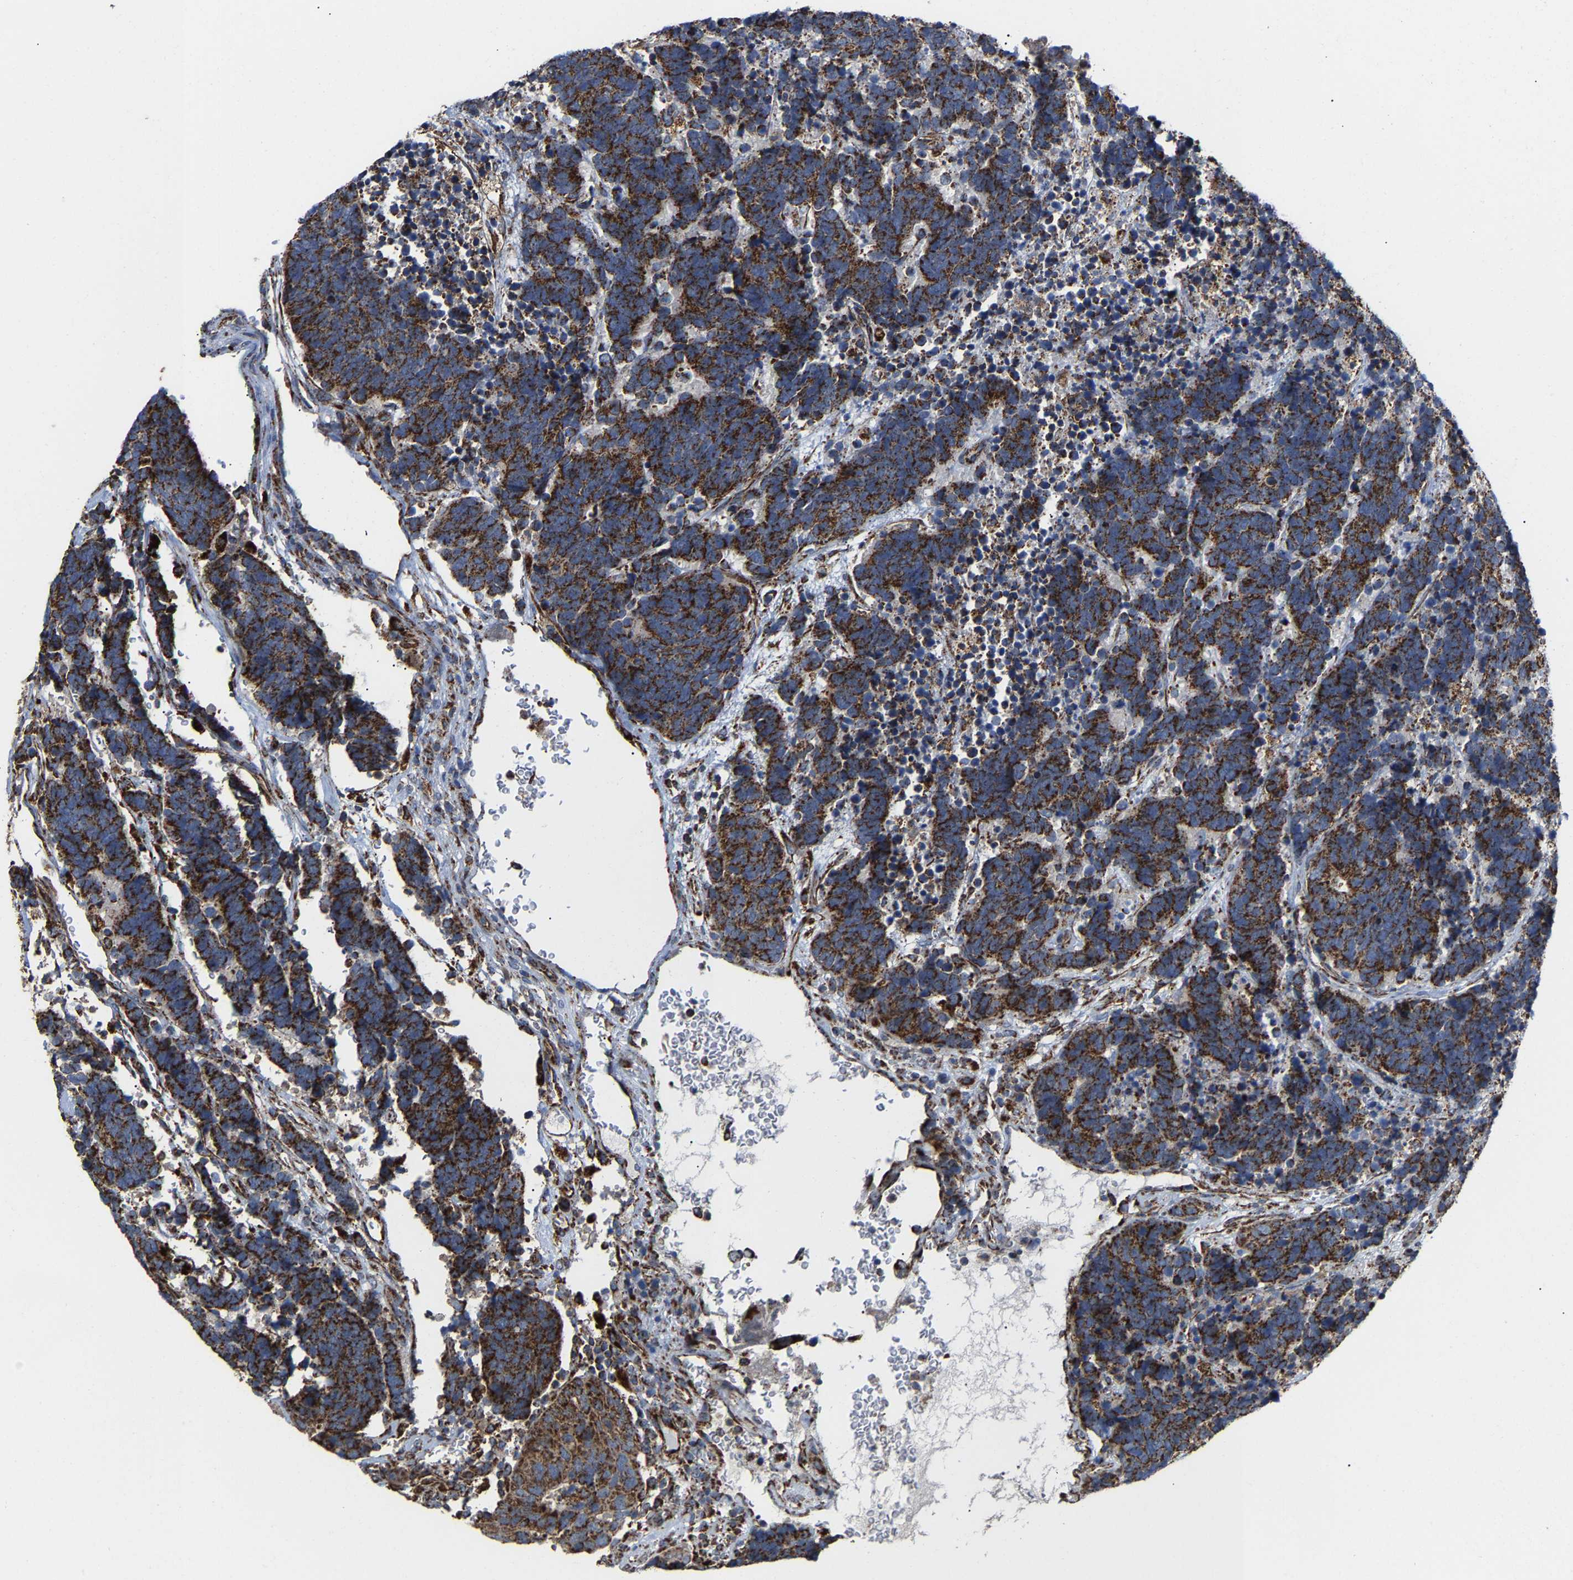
{"staining": {"intensity": "strong", "quantity": ">75%", "location": "cytoplasmic/membranous"}, "tissue": "carcinoid", "cell_type": "Tumor cells", "image_type": "cancer", "snomed": [{"axis": "morphology", "description": "Carcinoma, NOS"}, {"axis": "morphology", "description": "Carcinoid, malignant, NOS"}, {"axis": "topography", "description": "Urinary bladder"}], "caption": "This is a histology image of immunohistochemistry (IHC) staining of carcinoid, which shows strong expression in the cytoplasmic/membranous of tumor cells.", "gene": "NDUFV3", "patient": {"sex": "male", "age": 57}}